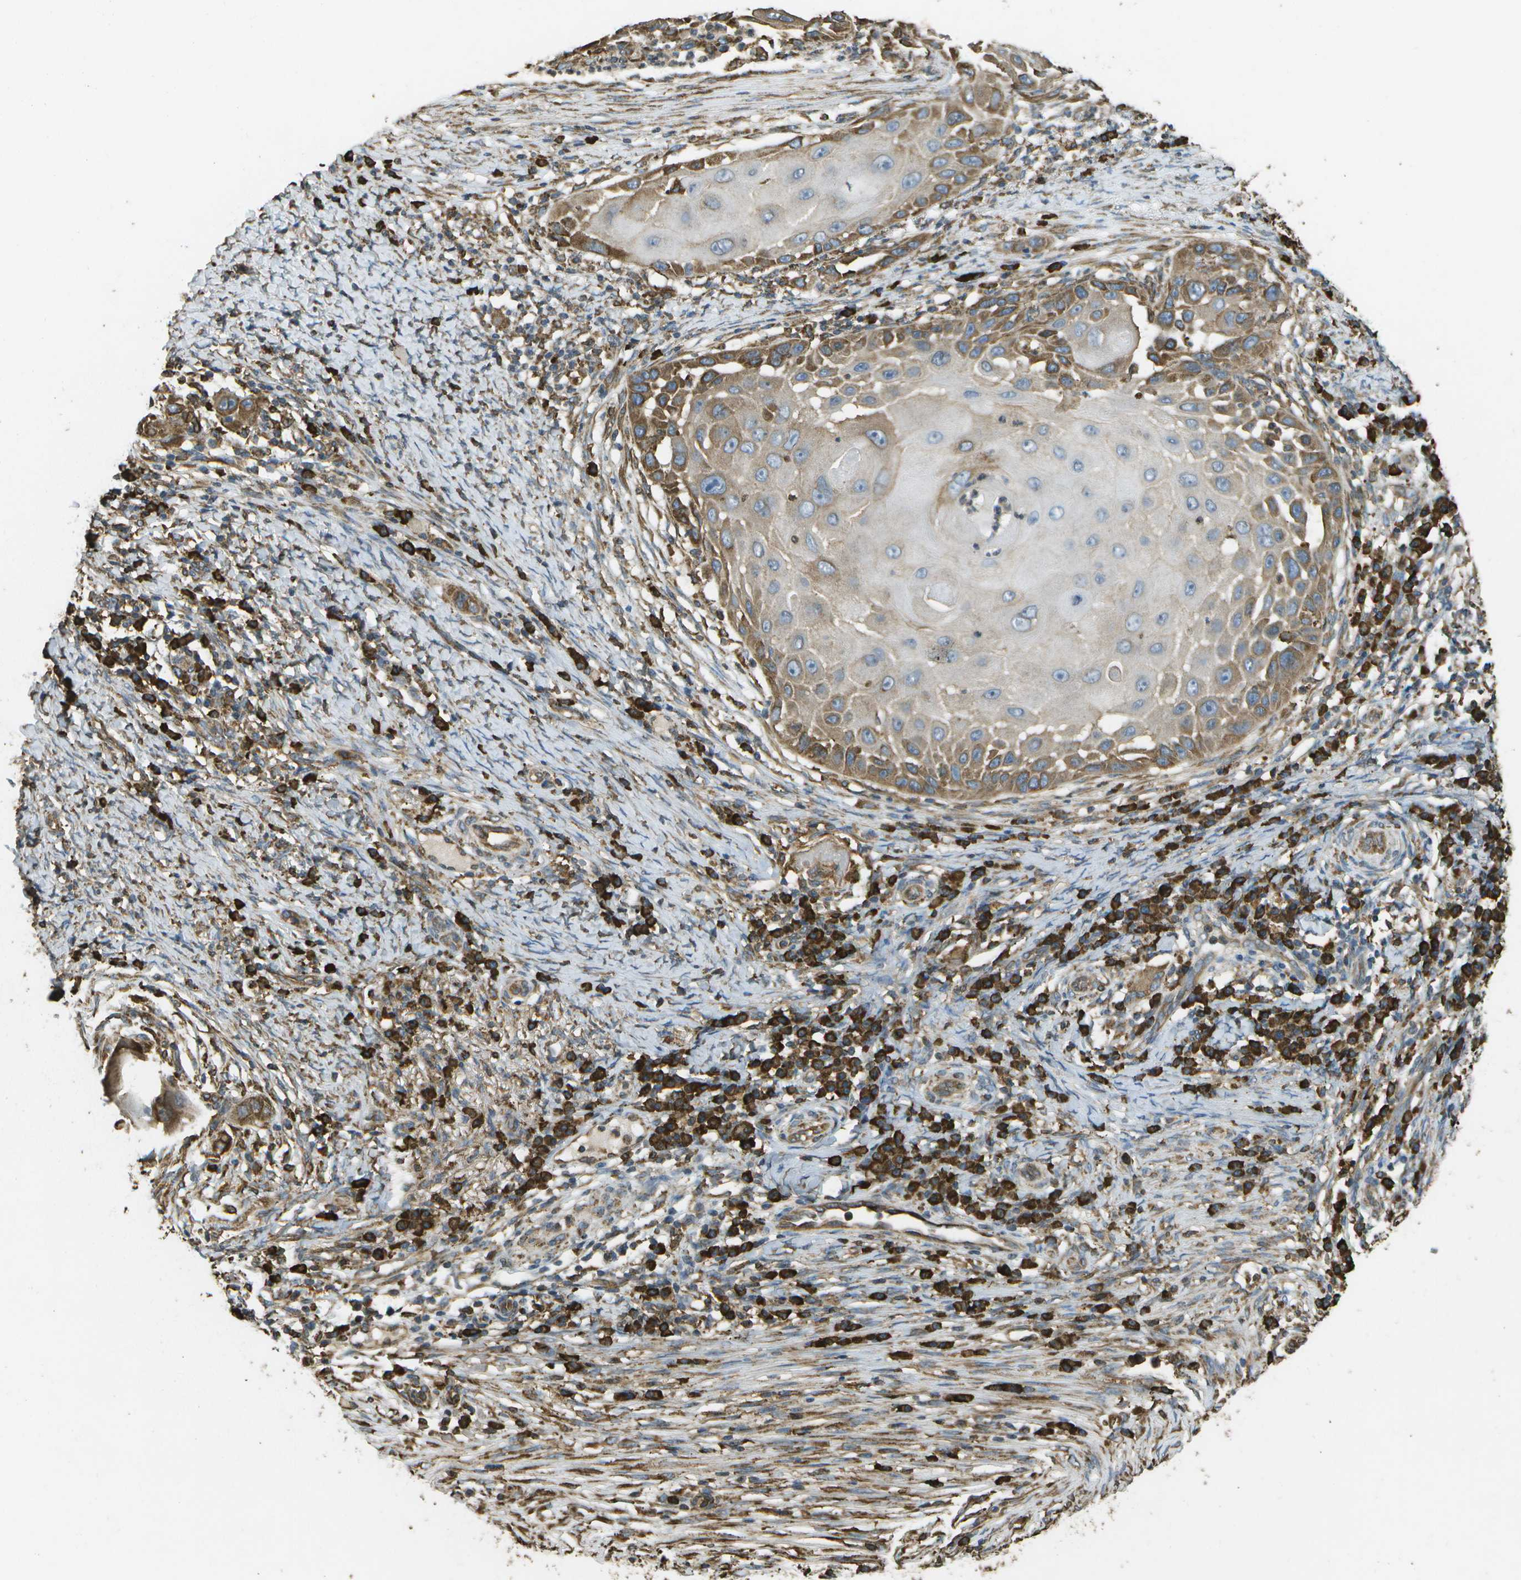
{"staining": {"intensity": "moderate", "quantity": ">75%", "location": "cytoplasmic/membranous"}, "tissue": "skin cancer", "cell_type": "Tumor cells", "image_type": "cancer", "snomed": [{"axis": "morphology", "description": "Squamous cell carcinoma, NOS"}, {"axis": "topography", "description": "Skin"}], "caption": "Immunohistochemical staining of human squamous cell carcinoma (skin) demonstrates medium levels of moderate cytoplasmic/membranous positivity in approximately >75% of tumor cells. The staining was performed using DAB, with brown indicating positive protein expression. Nuclei are stained blue with hematoxylin.", "gene": "PDIA4", "patient": {"sex": "female", "age": 44}}